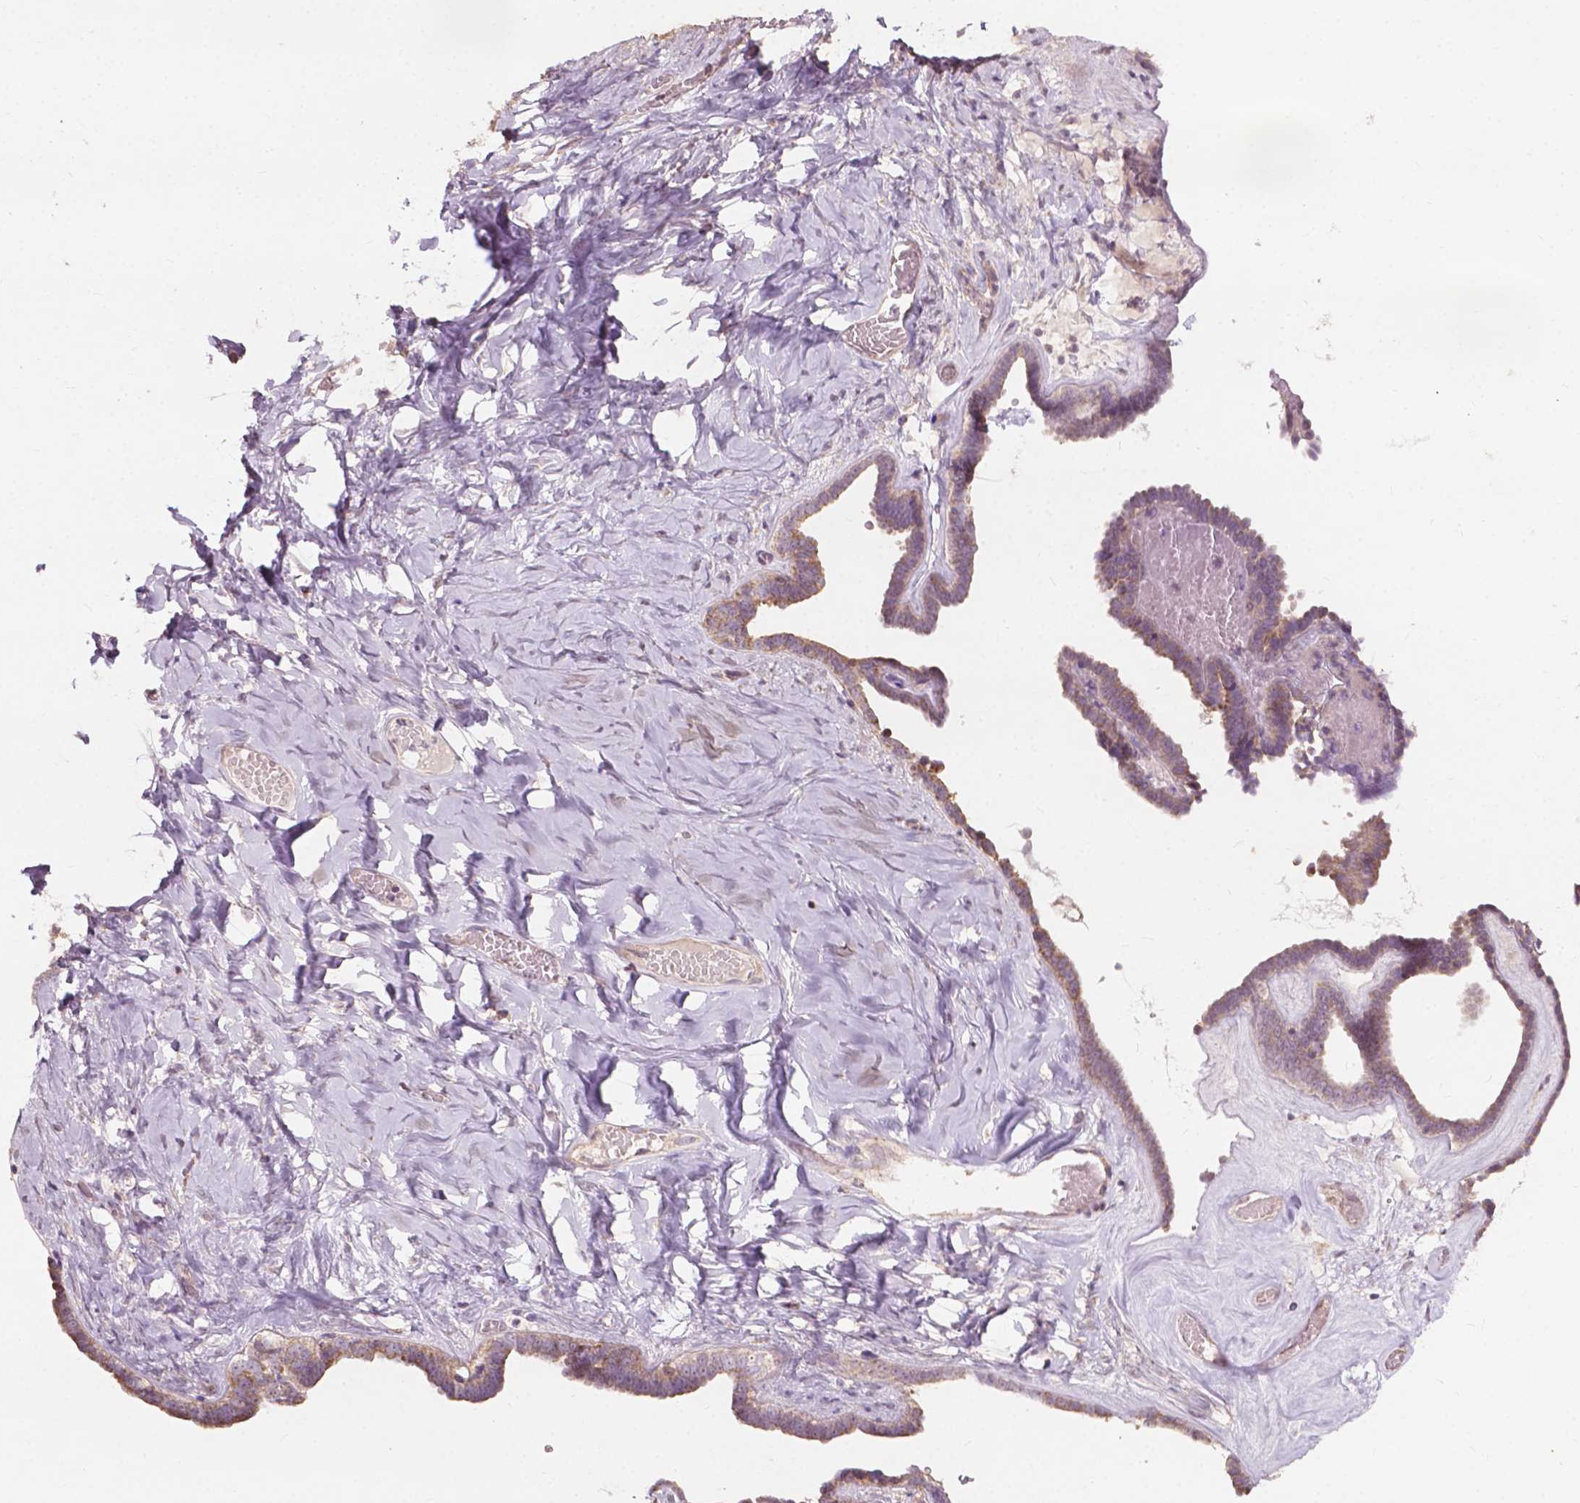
{"staining": {"intensity": "moderate", "quantity": ">75%", "location": "cytoplasmic/membranous"}, "tissue": "ovarian cancer", "cell_type": "Tumor cells", "image_type": "cancer", "snomed": [{"axis": "morphology", "description": "Cystadenocarcinoma, serous, NOS"}, {"axis": "topography", "description": "Ovary"}], "caption": "This photomicrograph demonstrates immunohistochemistry (IHC) staining of human ovarian cancer, with medium moderate cytoplasmic/membranous expression in approximately >75% of tumor cells.", "gene": "NDUFA10", "patient": {"sex": "female", "age": 71}}